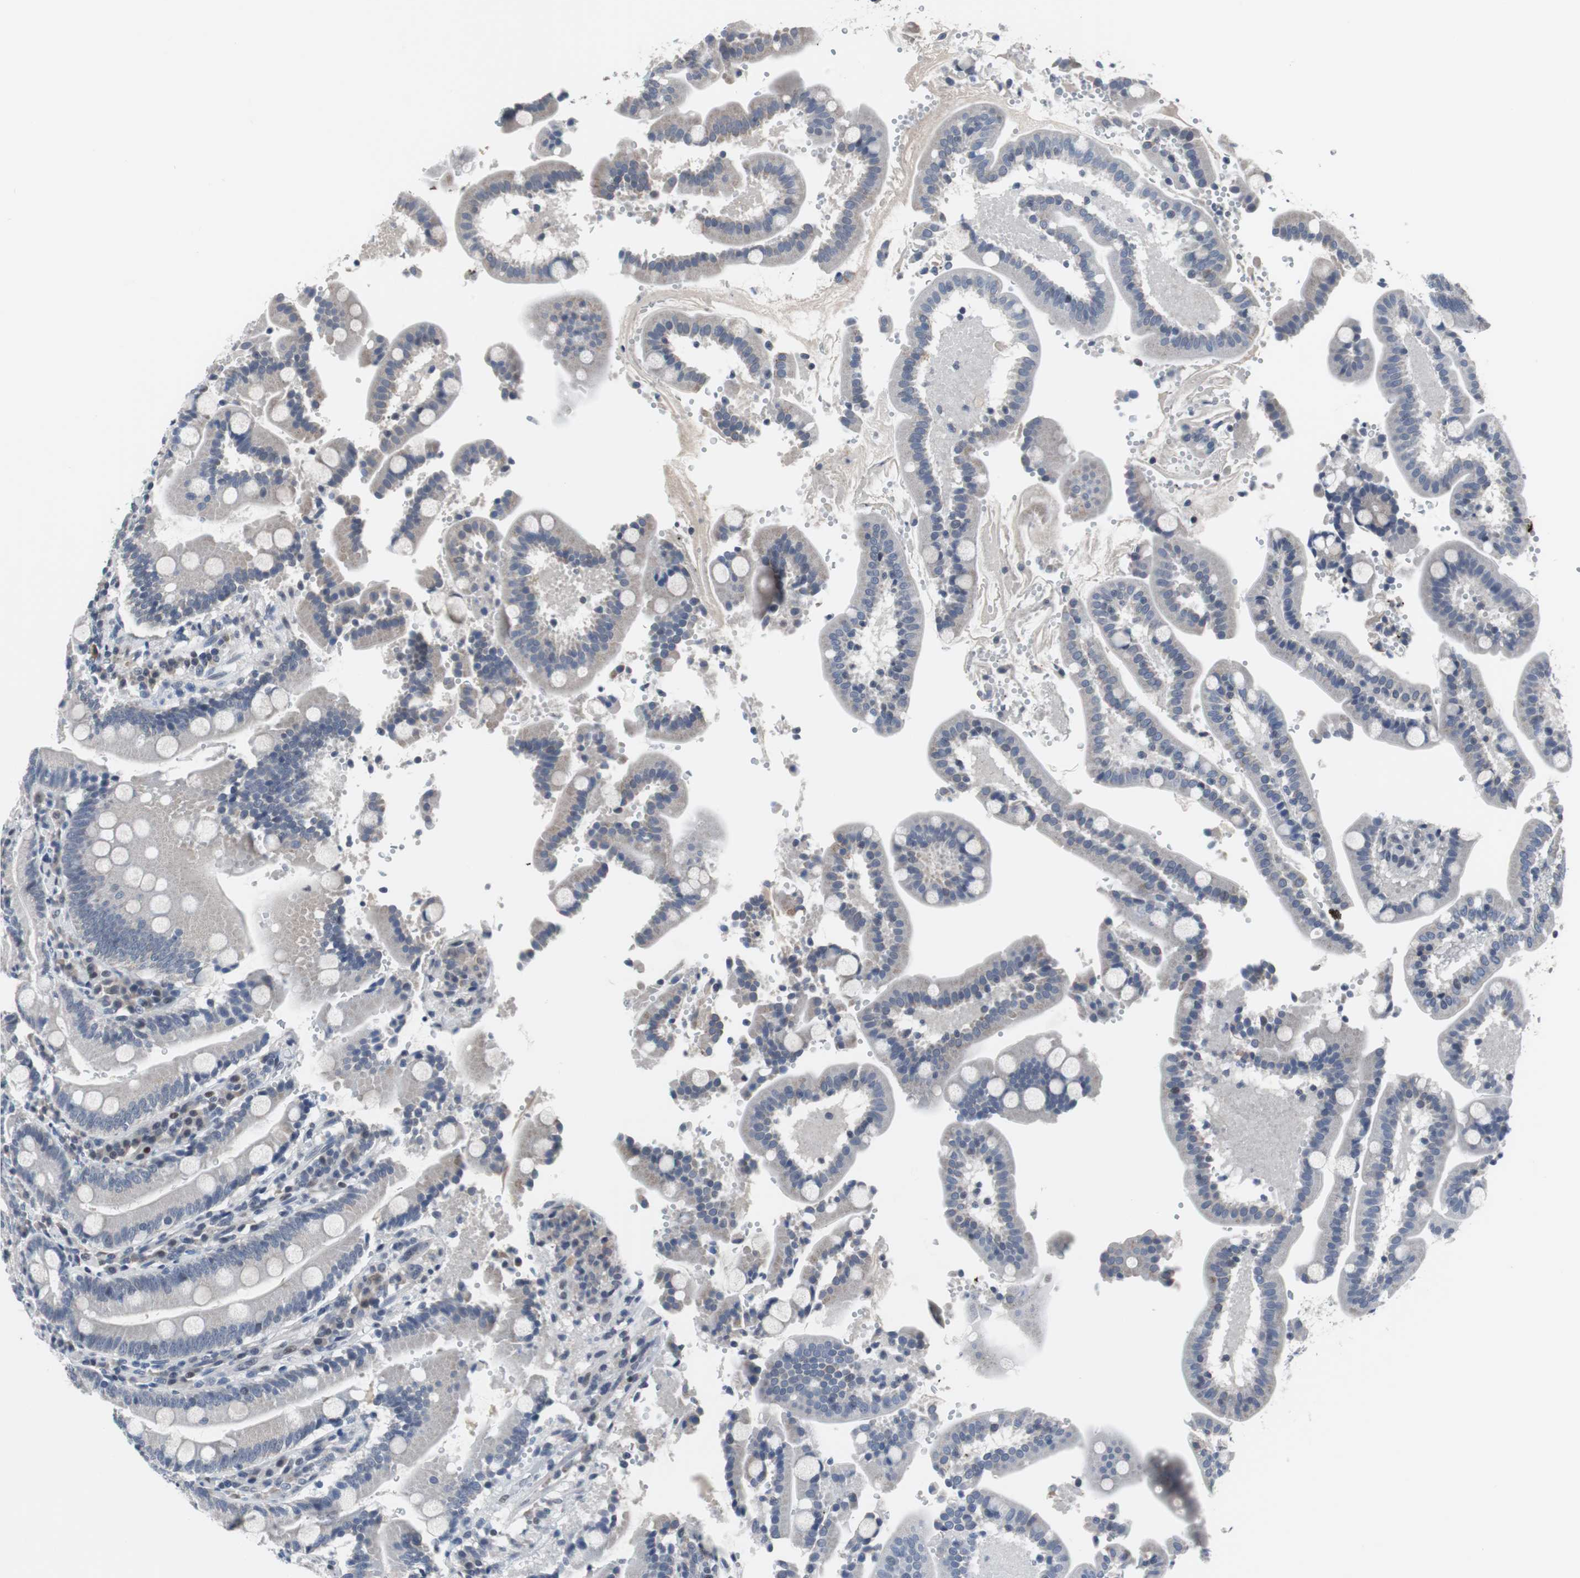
{"staining": {"intensity": "weak", "quantity": "<25%", "location": "cytoplasmic/membranous"}, "tissue": "duodenum", "cell_type": "Glandular cells", "image_type": "normal", "snomed": [{"axis": "morphology", "description": "Normal tissue, NOS"}, {"axis": "topography", "description": "Small intestine, NOS"}], "caption": "IHC micrograph of benign human duodenum stained for a protein (brown), which reveals no staining in glandular cells.", "gene": "TP63", "patient": {"sex": "female", "age": 71}}